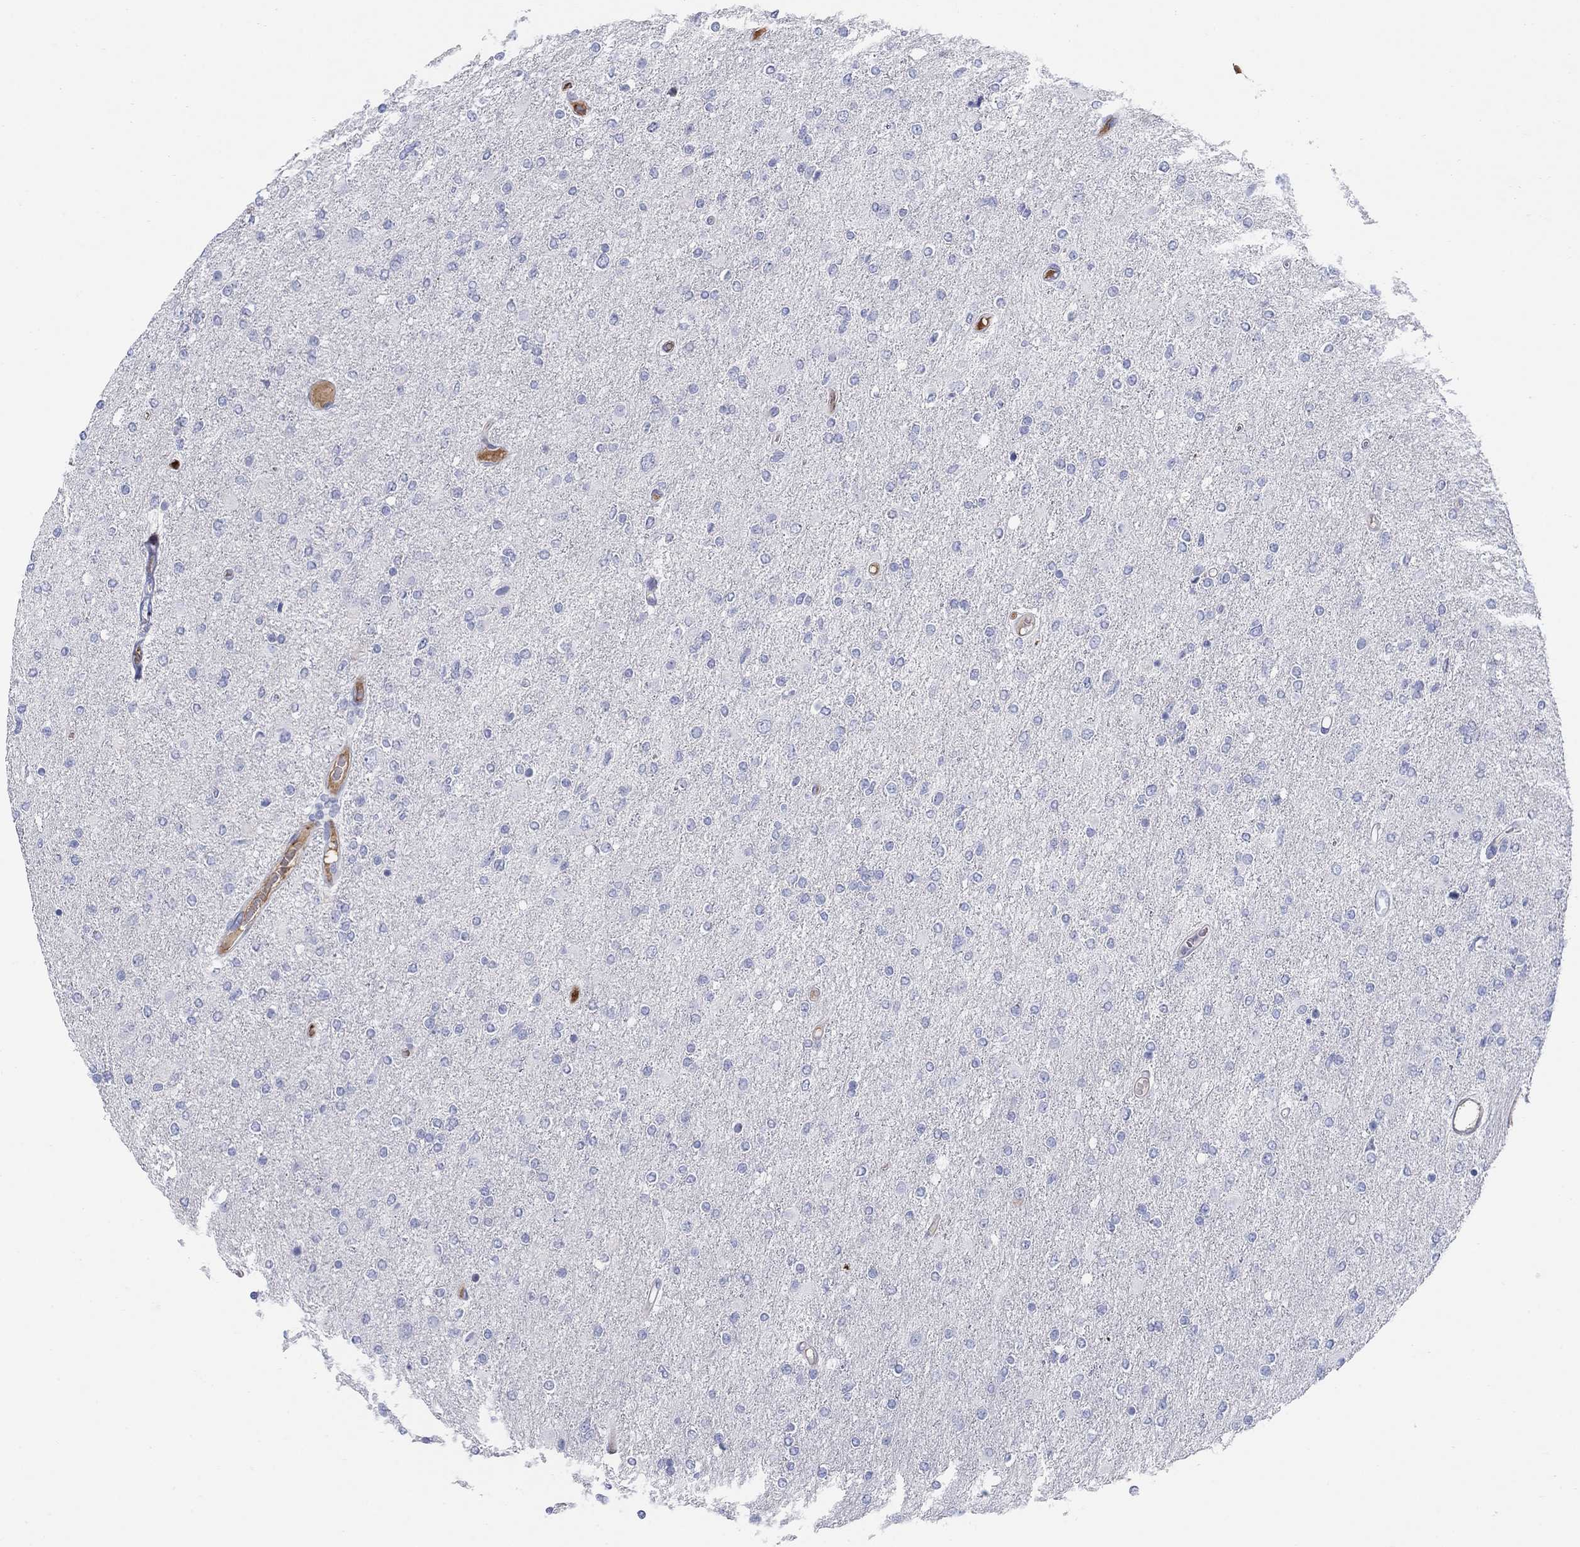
{"staining": {"intensity": "negative", "quantity": "none", "location": "none"}, "tissue": "glioma", "cell_type": "Tumor cells", "image_type": "cancer", "snomed": [{"axis": "morphology", "description": "Glioma, malignant, High grade"}, {"axis": "topography", "description": "Cerebral cortex"}], "caption": "This is an immunohistochemistry (IHC) micrograph of human glioma. There is no staining in tumor cells.", "gene": "HEATR4", "patient": {"sex": "male", "age": 70}}